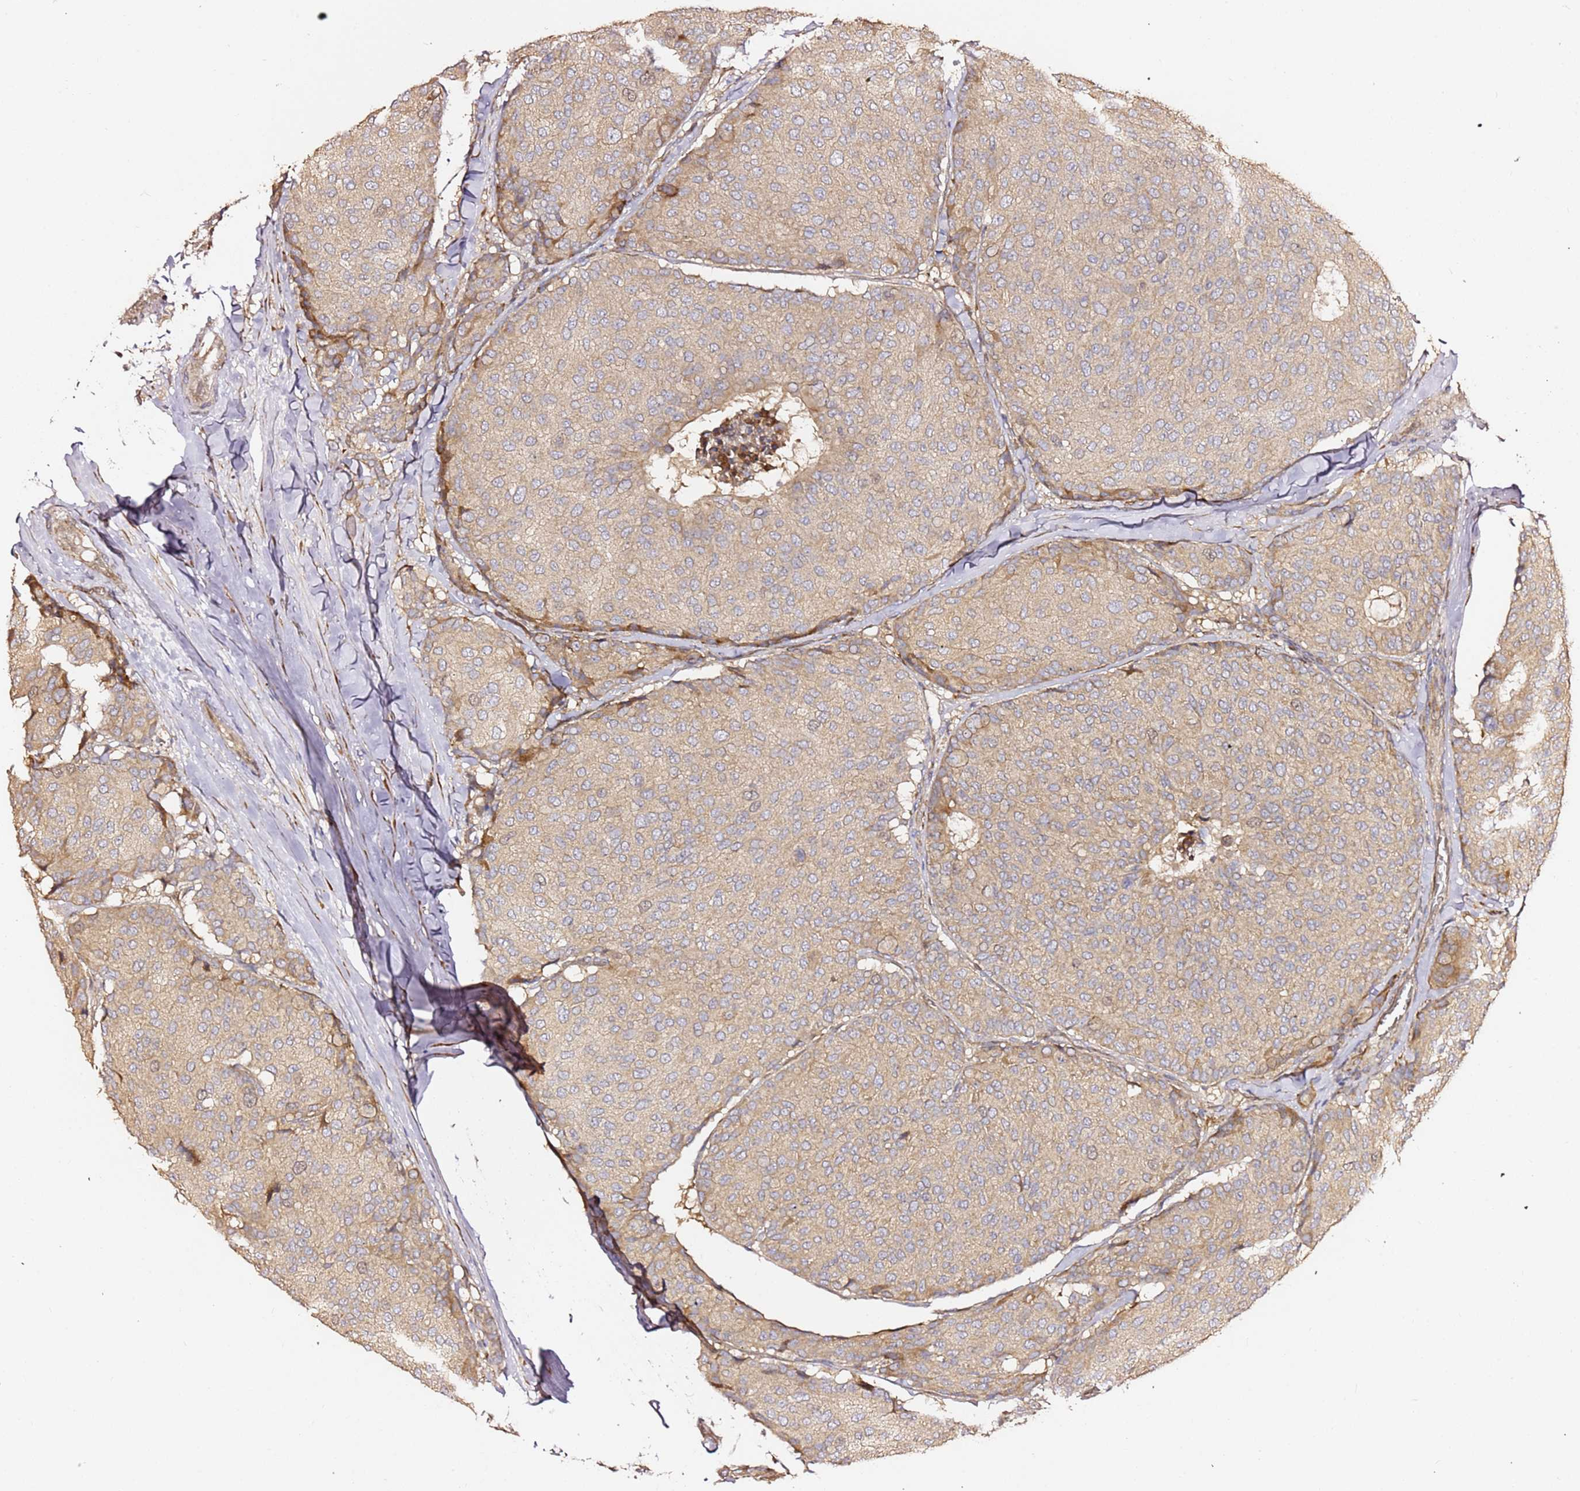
{"staining": {"intensity": "moderate", "quantity": "<25%", "location": "cytoplasmic/membranous"}, "tissue": "breast cancer", "cell_type": "Tumor cells", "image_type": "cancer", "snomed": [{"axis": "morphology", "description": "Duct carcinoma"}, {"axis": "topography", "description": "Breast"}], "caption": "Breast cancer stained for a protein (brown) reveals moderate cytoplasmic/membranous positive expression in approximately <25% of tumor cells.", "gene": "HSD17B7", "patient": {"sex": "female", "age": 75}}